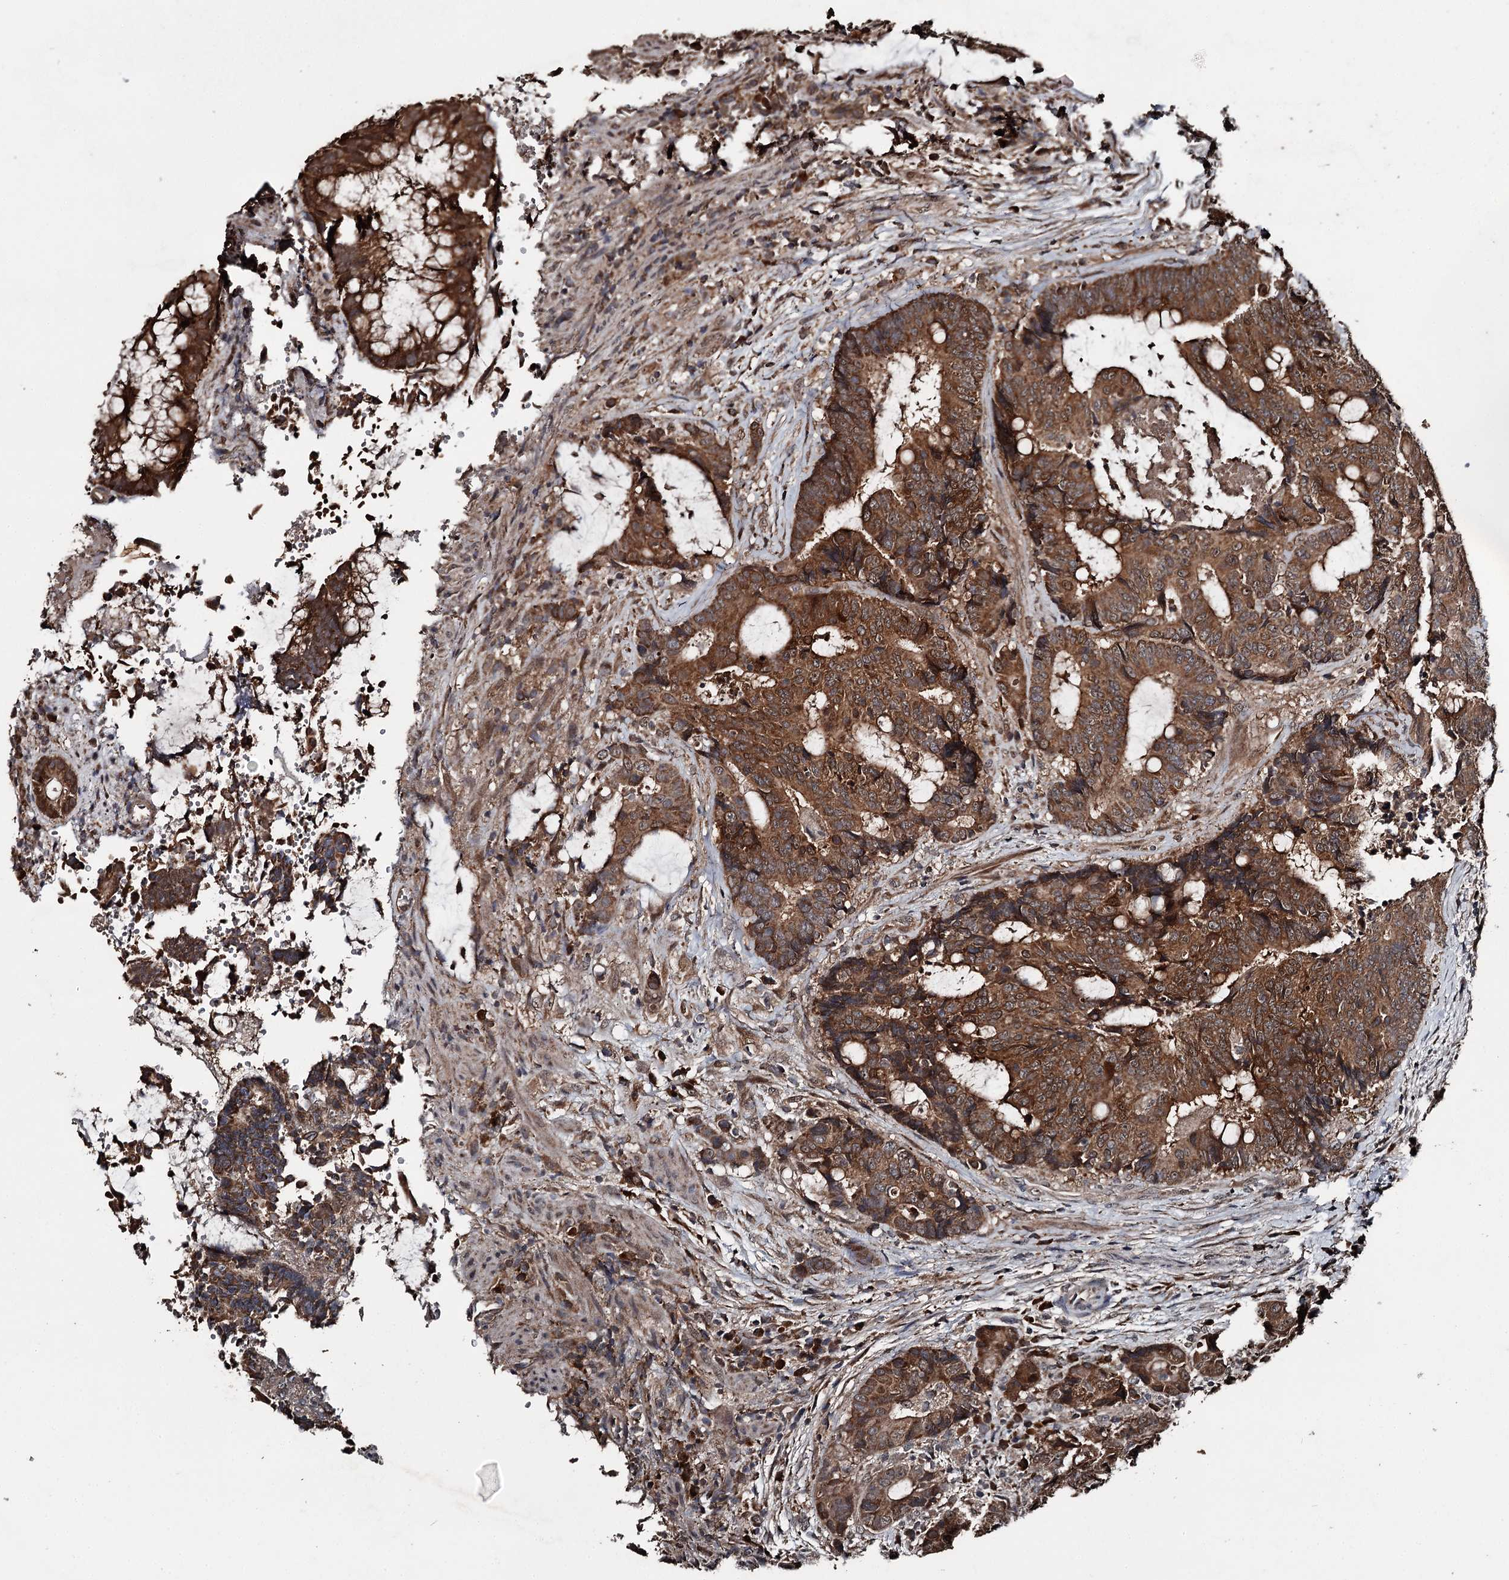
{"staining": {"intensity": "strong", "quantity": ">75%", "location": "cytoplasmic/membranous"}, "tissue": "colorectal cancer", "cell_type": "Tumor cells", "image_type": "cancer", "snomed": [{"axis": "morphology", "description": "Adenocarcinoma, NOS"}, {"axis": "topography", "description": "Rectum"}], "caption": "Protein expression analysis of human adenocarcinoma (colorectal) reveals strong cytoplasmic/membranous positivity in approximately >75% of tumor cells. (DAB IHC with brightfield microscopy, high magnification).", "gene": "WIPI1", "patient": {"sex": "male", "age": 69}}